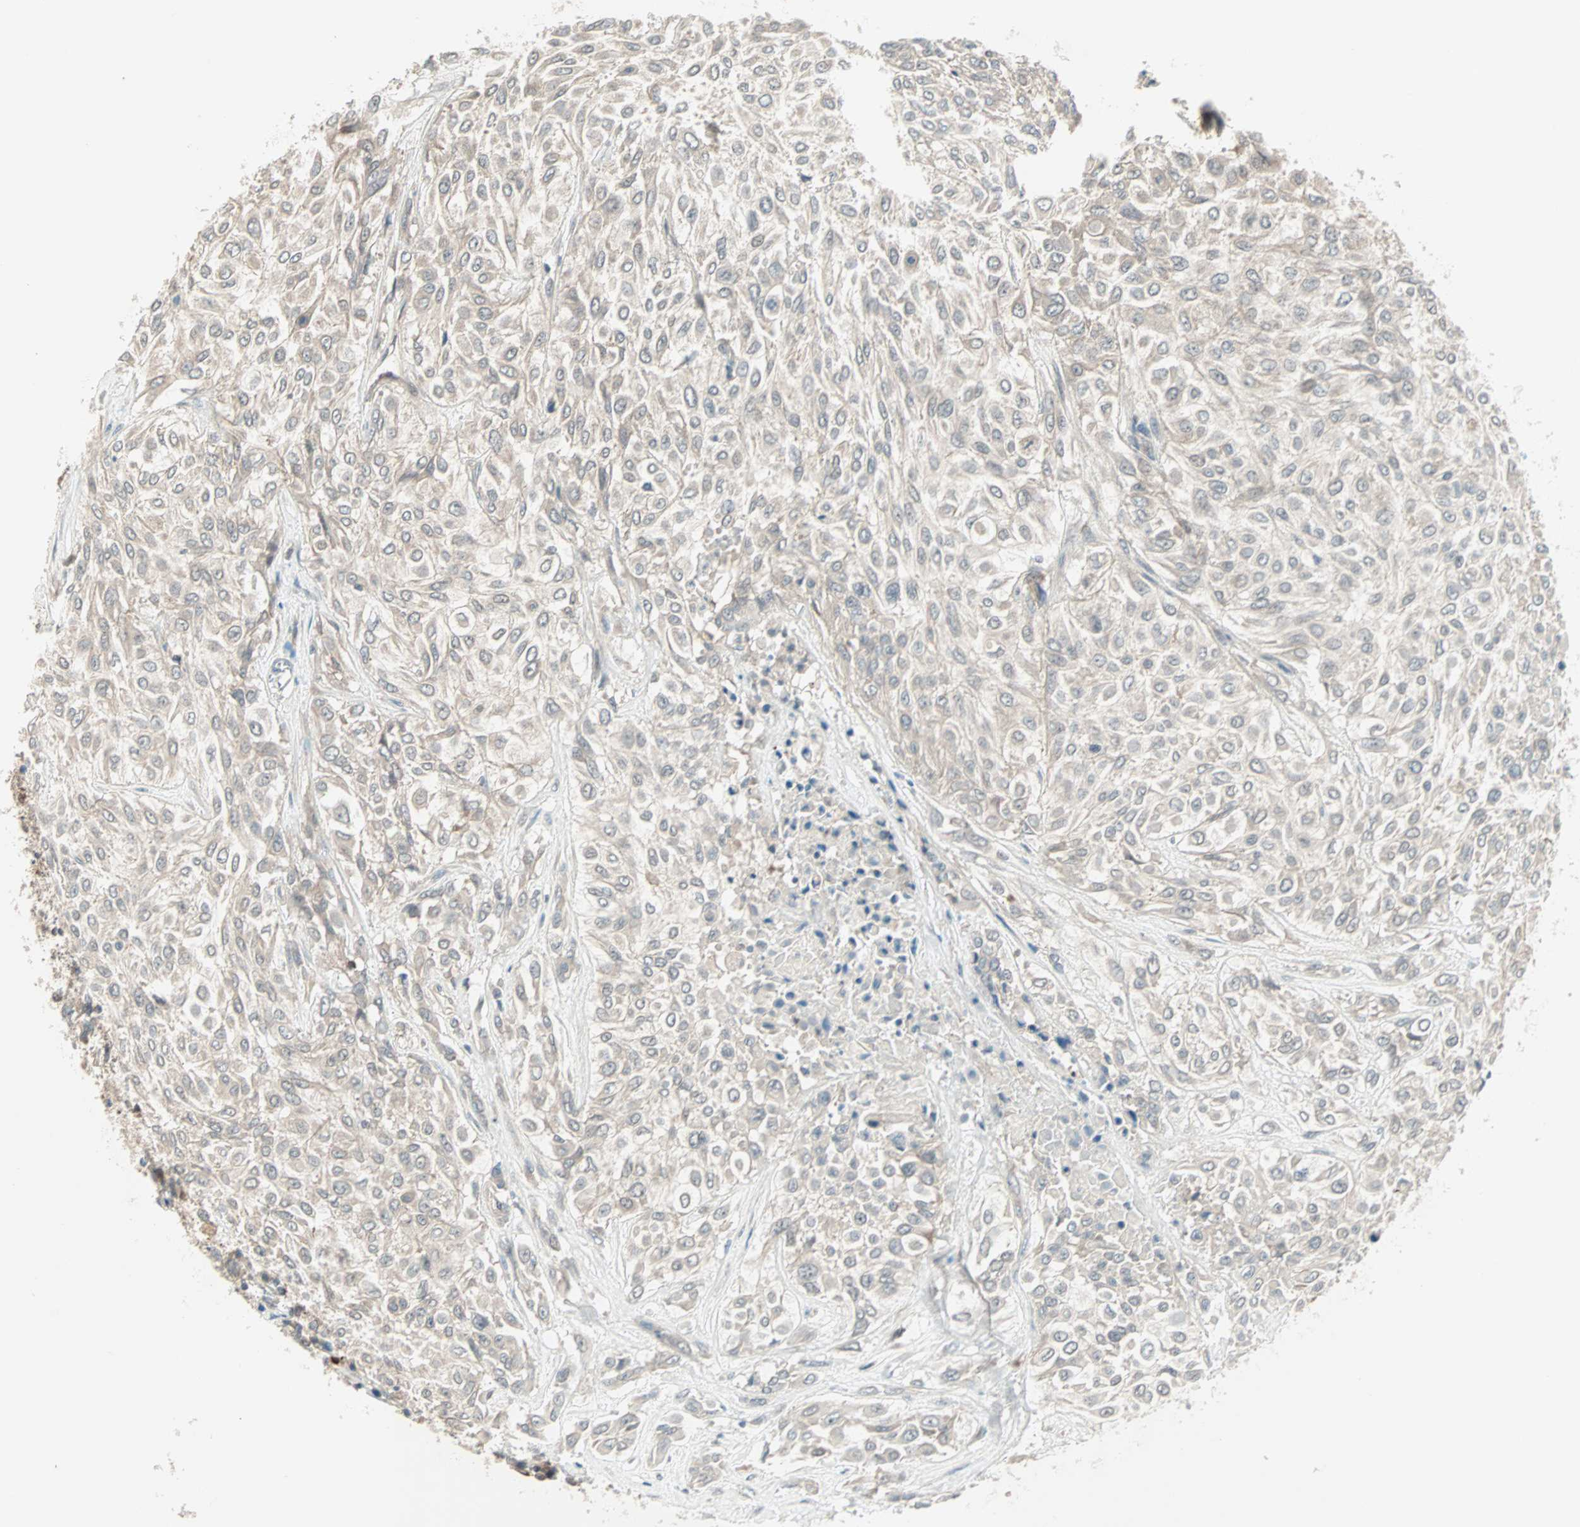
{"staining": {"intensity": "weak", "quantity": "<25%", "location": "cytoplasmic/membranous"}, "tissue": "urothelial cancer", "cell_type": "Tumor cells", "image_type": "cancer", "snomed": [{"axis": "morphology", "description": "Urothelial carcinoma, High grade"}, {"axis": "topography", "description": "Urinary bladder"}], "caption": "The photomicrograph shows no staining of tumor cells in high-grade urothelial carcinoma. The staining was performed using DAB (3,3'-diaminobenzidine) to visualize the protein expression in brown, while the nuclei were stained in blue with hematoxylin (Magnification: 20x).", "gene": "PGBD1", "patient": {"sex": "male", "age": 57}}